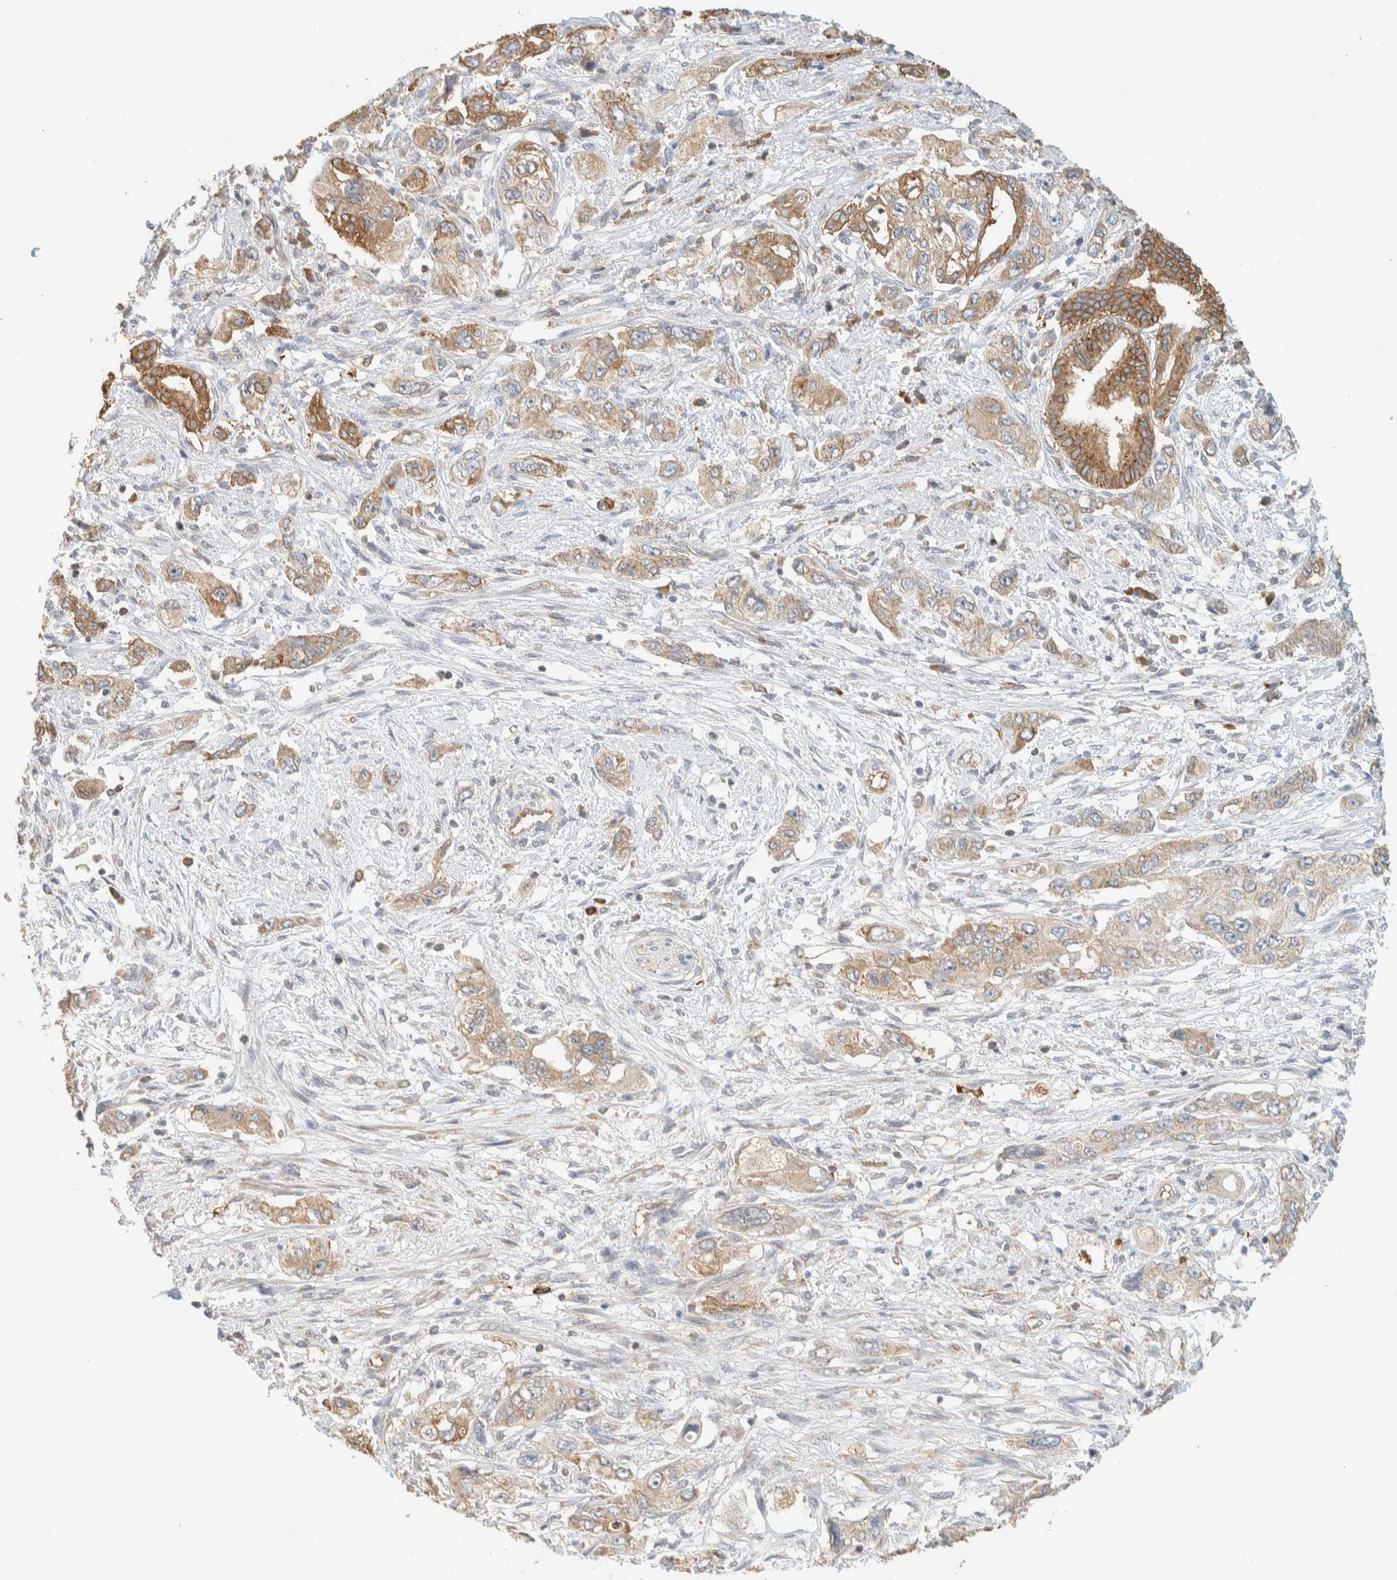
{"staining": {"intensity": "moderate", "quantity": ">75%", "location": "cytoplasmic/membranous"}, "tissue": "pancreatic cancer", "cell_type": "Tumor cells", "image_type": "cancer", "snomed": [{"axis": "morphology", "description": "Adenocarcinoma, NOS"}, {"axis": "topography", "description": "Pancreas"}], "caption": "IHC (DAB) staining of pancreatic cancer exhibits moderate cytoplasmic/membranous protein staining in about >75% of tumor cells. Nuclei are stained in blue.", "gene": "TBC1D8B", "patient": {"sex": "female", "age": 73}}